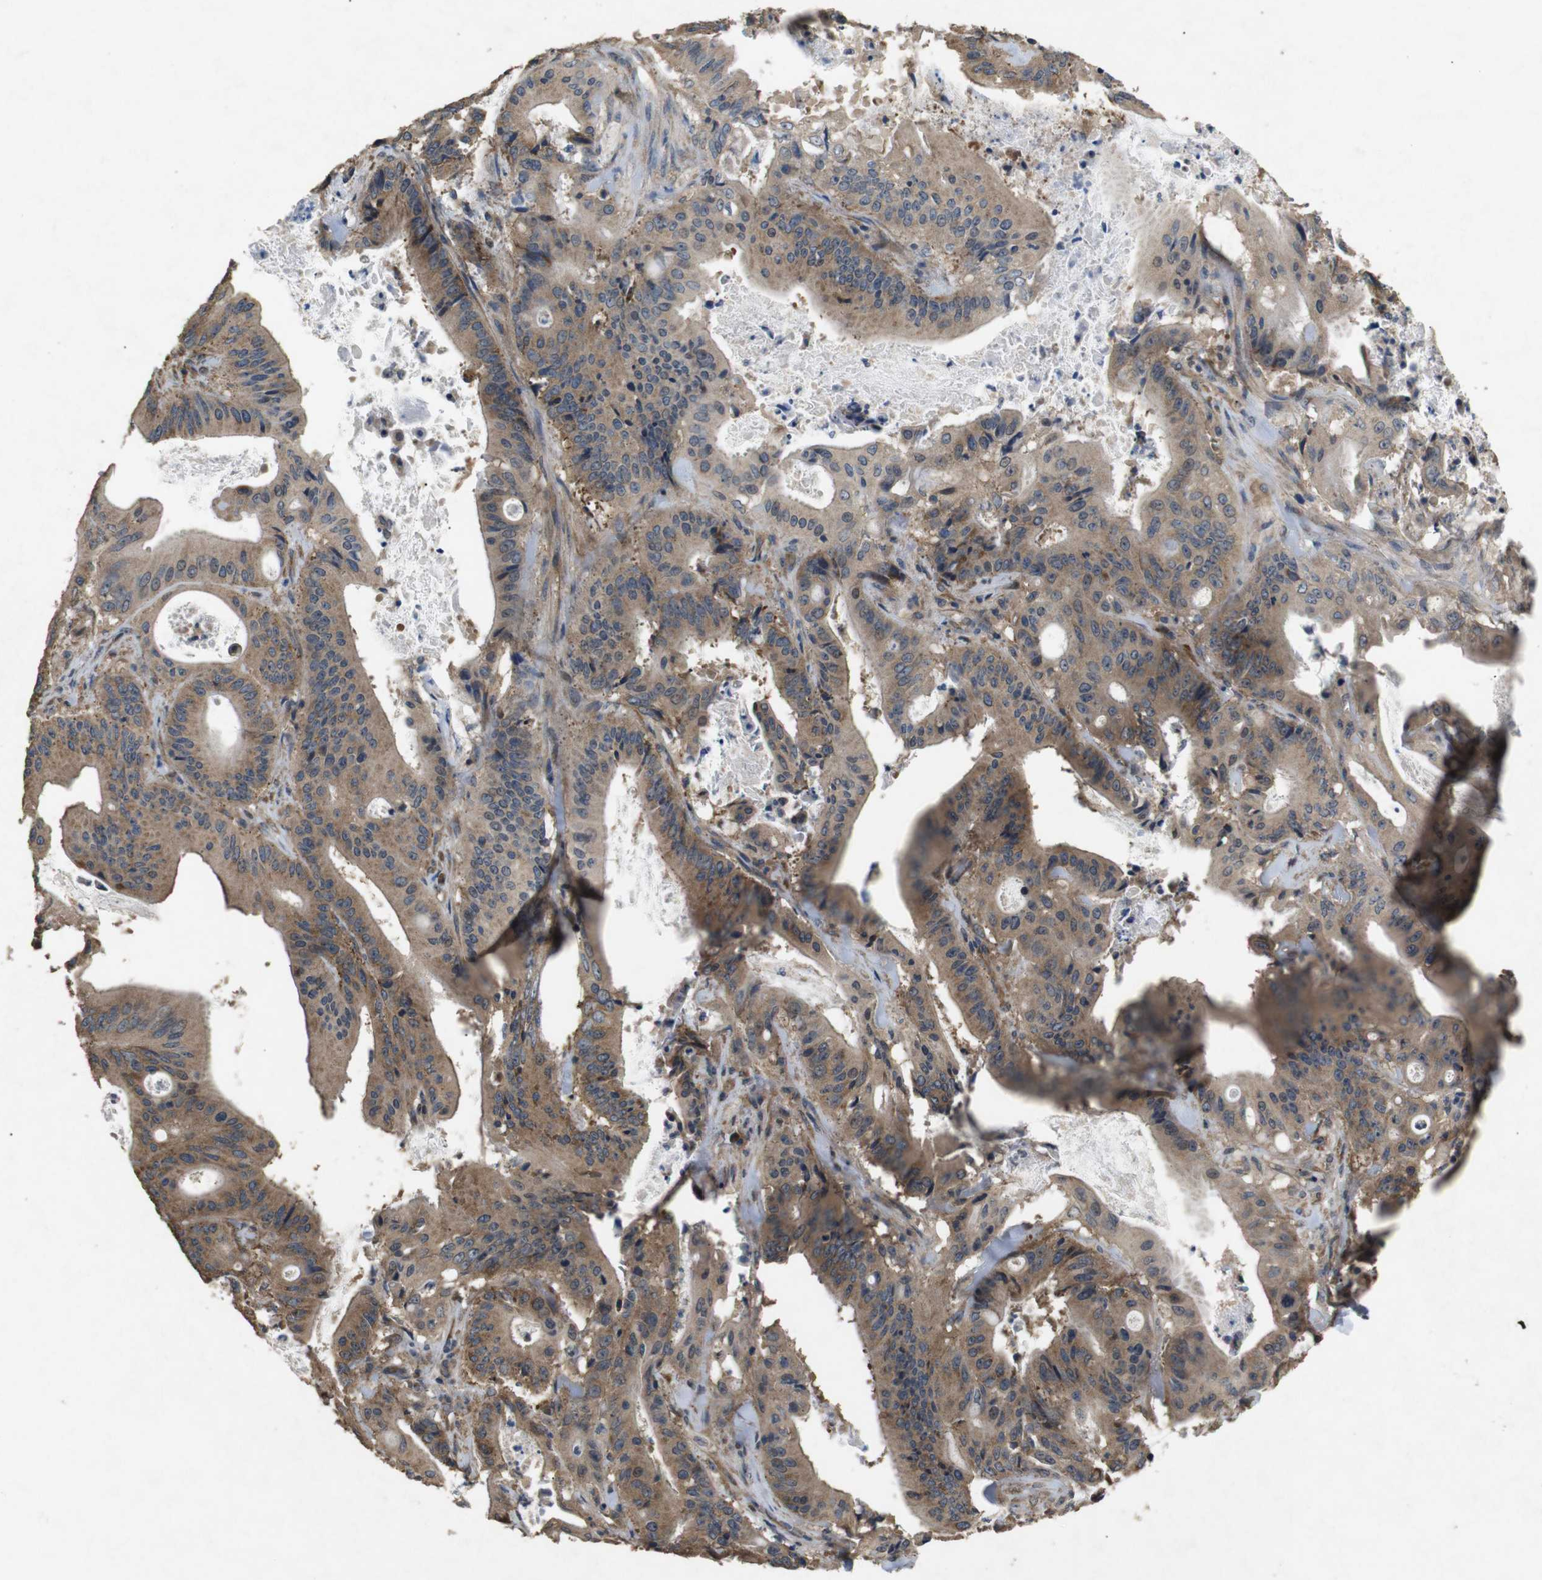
{"staining": {"intensity": "strong", "quantity": ">75%", "location": "cytoplasmic/membranous"}, "tissue": "pancreatic cancer", "cell_type": "Tumor cells", "image_type": "cancer", "snomed": [{"axis": "morphology", "description": "Normal tissue, NOS"}, {"axis": "topography", "description": "Lymph node"}], "caption": "Tumor cells exhibit strong cytoplasmic/membranous staining in about >75% of cells in pancreatic cancer. (DAB (3,3'-diaminobenzidine) IHC, brown staining for protein, blue staining for nuclei).", "gene": "BNIP3", "patient": {"sex": "male", "age": 62}}